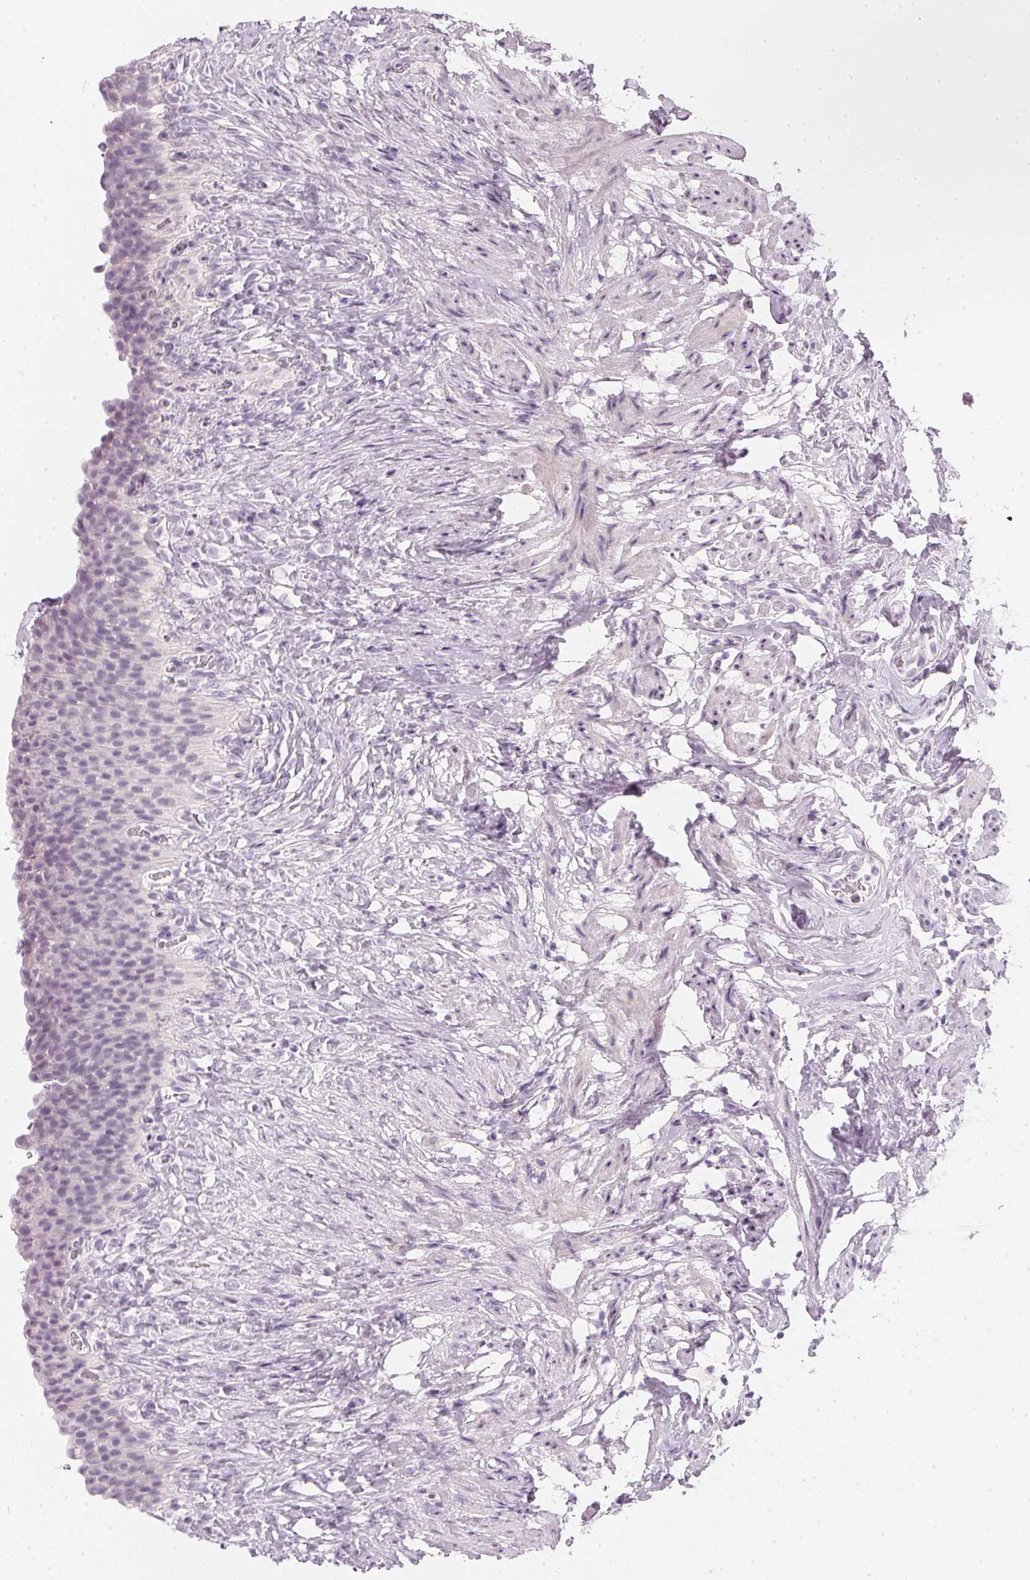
{"staining": {"intensity": "negative", "quantity": "none", "location": "none"}, "tissue": "urinary bladder", "cell_type": "Urothelial cells", "image_type": "normal", "snomed": [{"axis": "morphology", "description": "Normal tissue, NOS"}, {"axis": "topography", "description": "Urinary bladder"}, {"axis": "topography", "description": "Prostate"}], "caption": "Immunohistochemistry (IHC) of normal human urinary bladder exhibits no staining in urothelial cells.", "gene": "CHST4", "patient": {"sex": "male", "age": 76}}